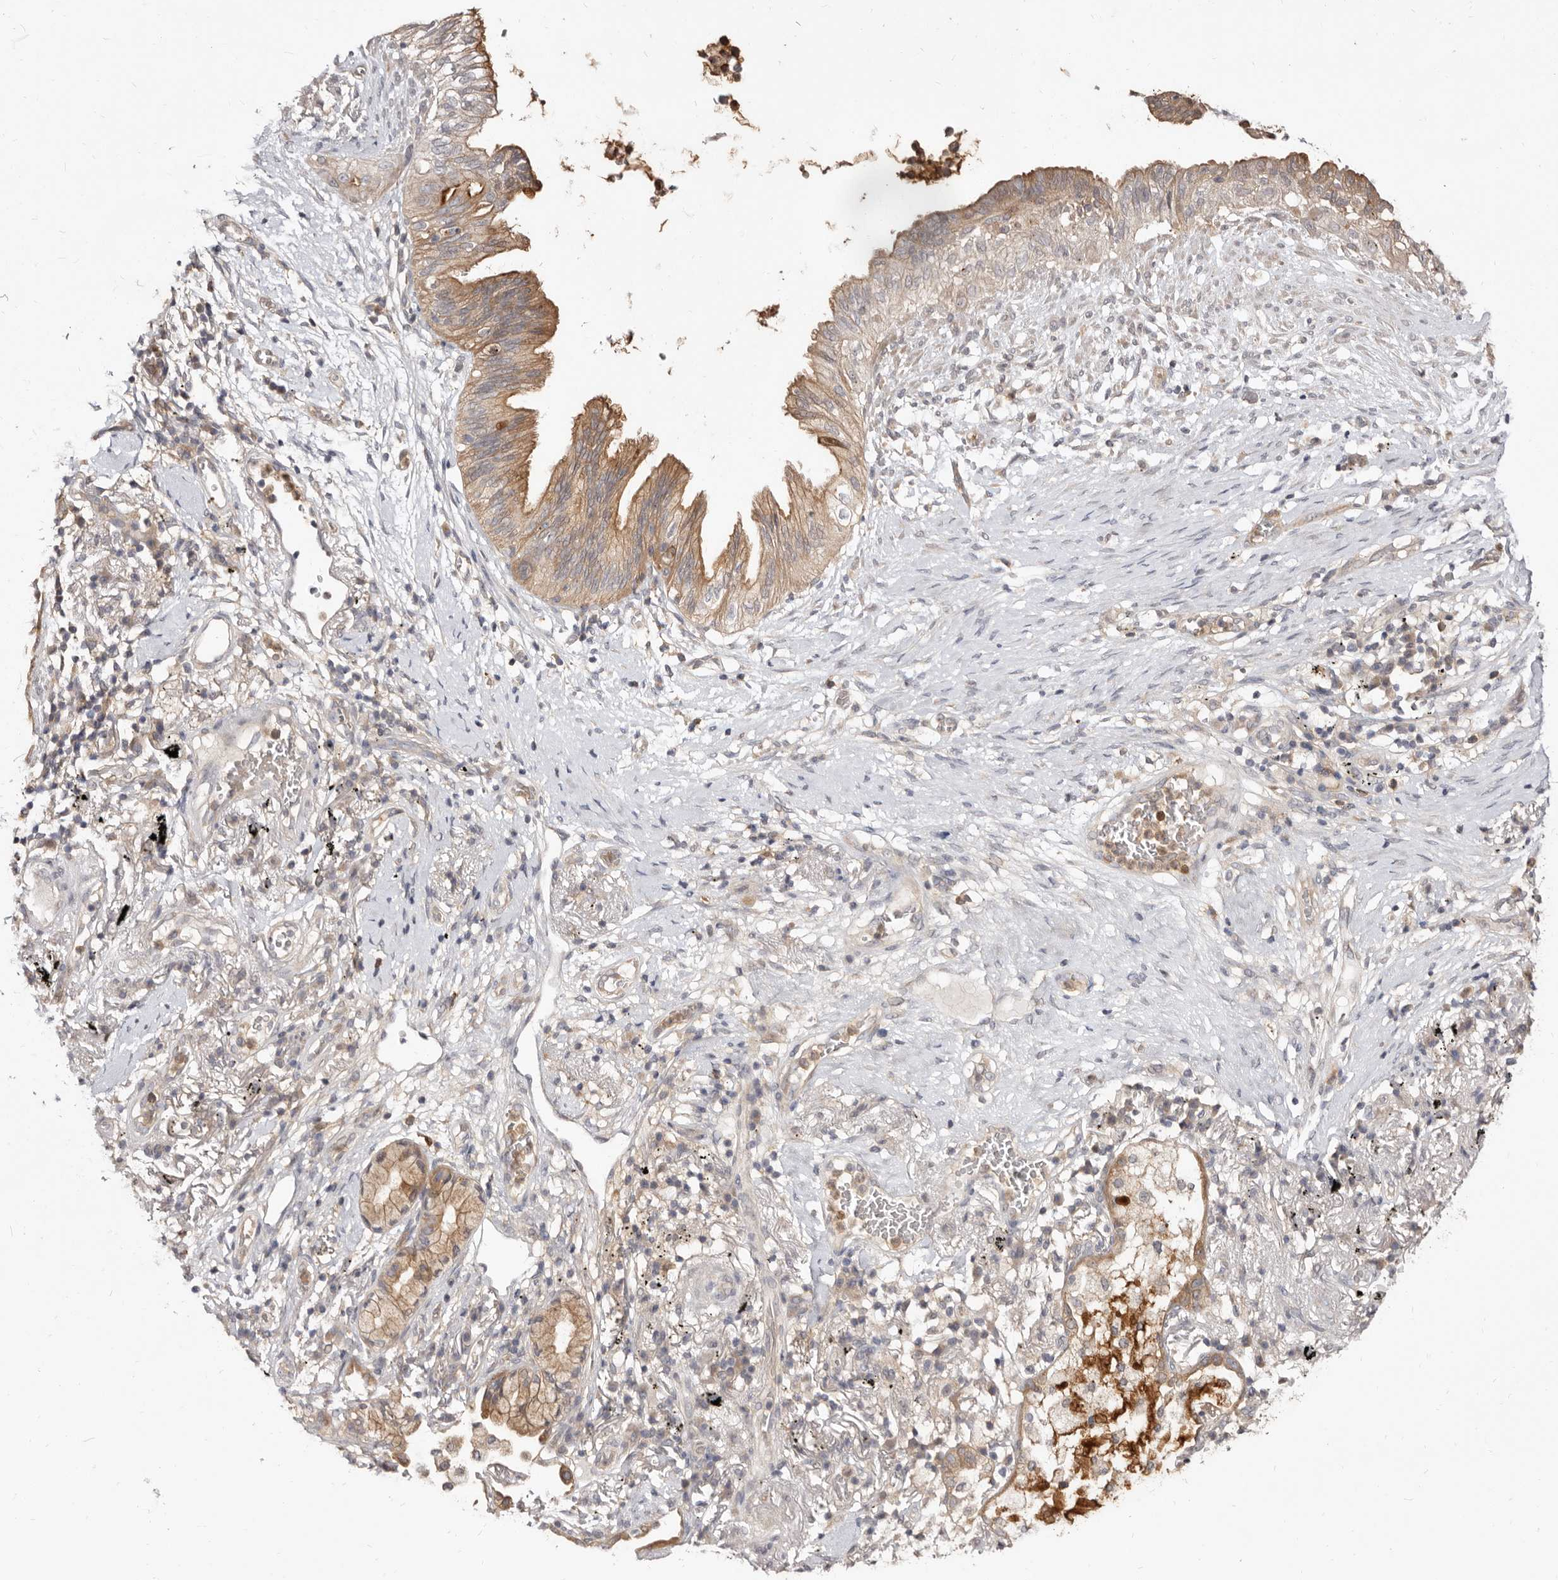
{"staining": {"intensity": "moderate", "quantity": ">75%", "location": "cytoplasmic/membranous"}, "tissue": "lung cancer", "cell_type": "Tumor cells", "image_type": "cancer", "snomed": [{"axis": "morphology", "description": "Adenocarcinoma, NOS"}, {"axis": "topography", "description": "Lung"}], "caption": "Human adenocarcinoma (lung) stained with a protein marker displays moderate staining in tumor cells.", "gene": "TC2N", "patient": {"sex": "female", "age": 70}}